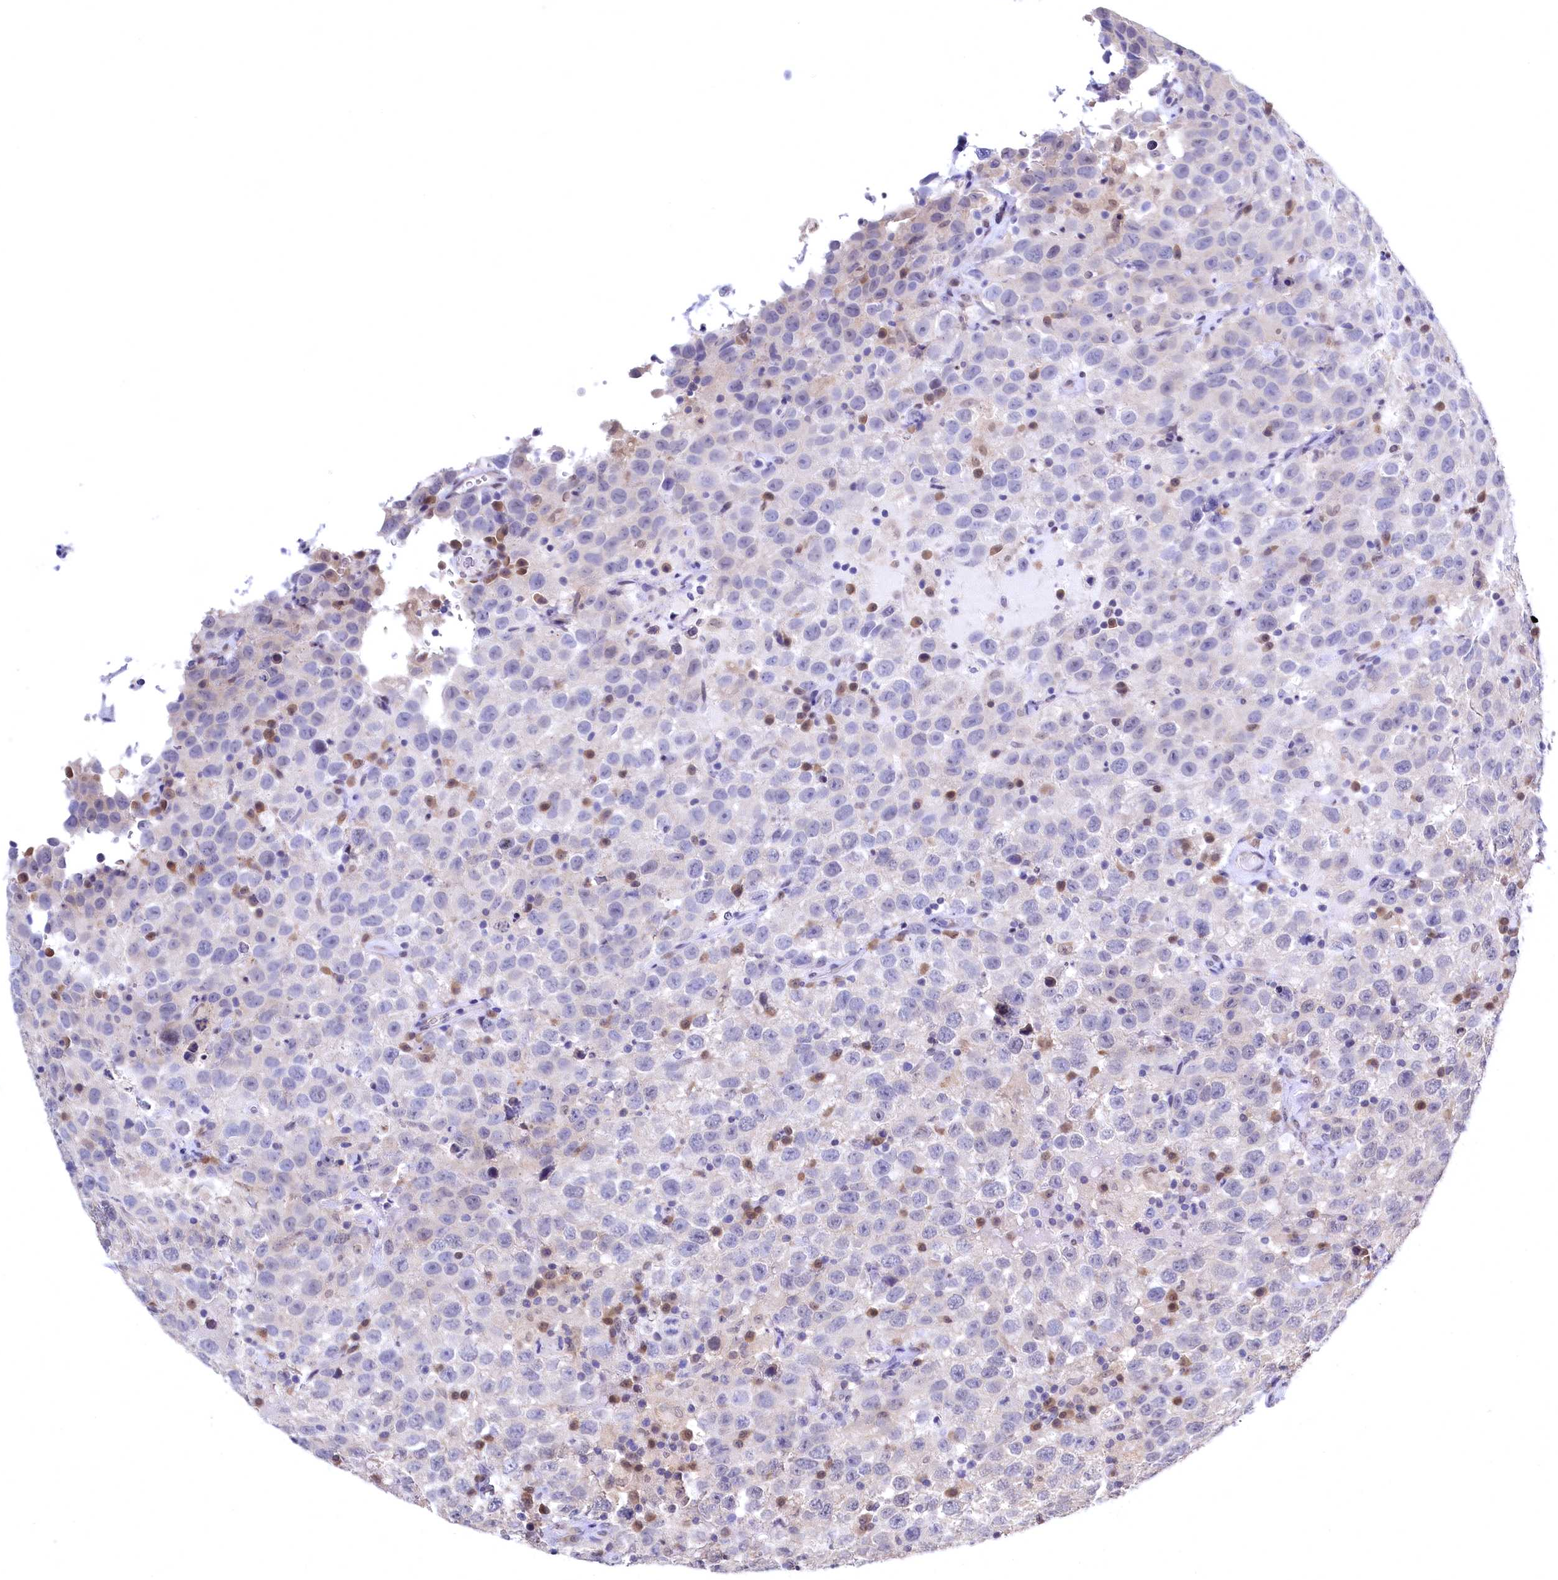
{"staining": {"intensity": "negative", "quantity": "none", "location": "none"}, "tissue": "testis cancer", "cell_type": "Tumor cells", "image_type": "cancer", "snomed": [{"axis": "morphology", "description": "Seminoma, NOS"}, {"axis": "topography", "description": "Testis"}], "caption": "Immunohistochemistry (IHC) micrograph of human seminoma (testis) stained for a protein (brown), which displays no staining in tumor cells.", "gene": "C11orf54", "patient": {"sex": "male", "age": 41}}